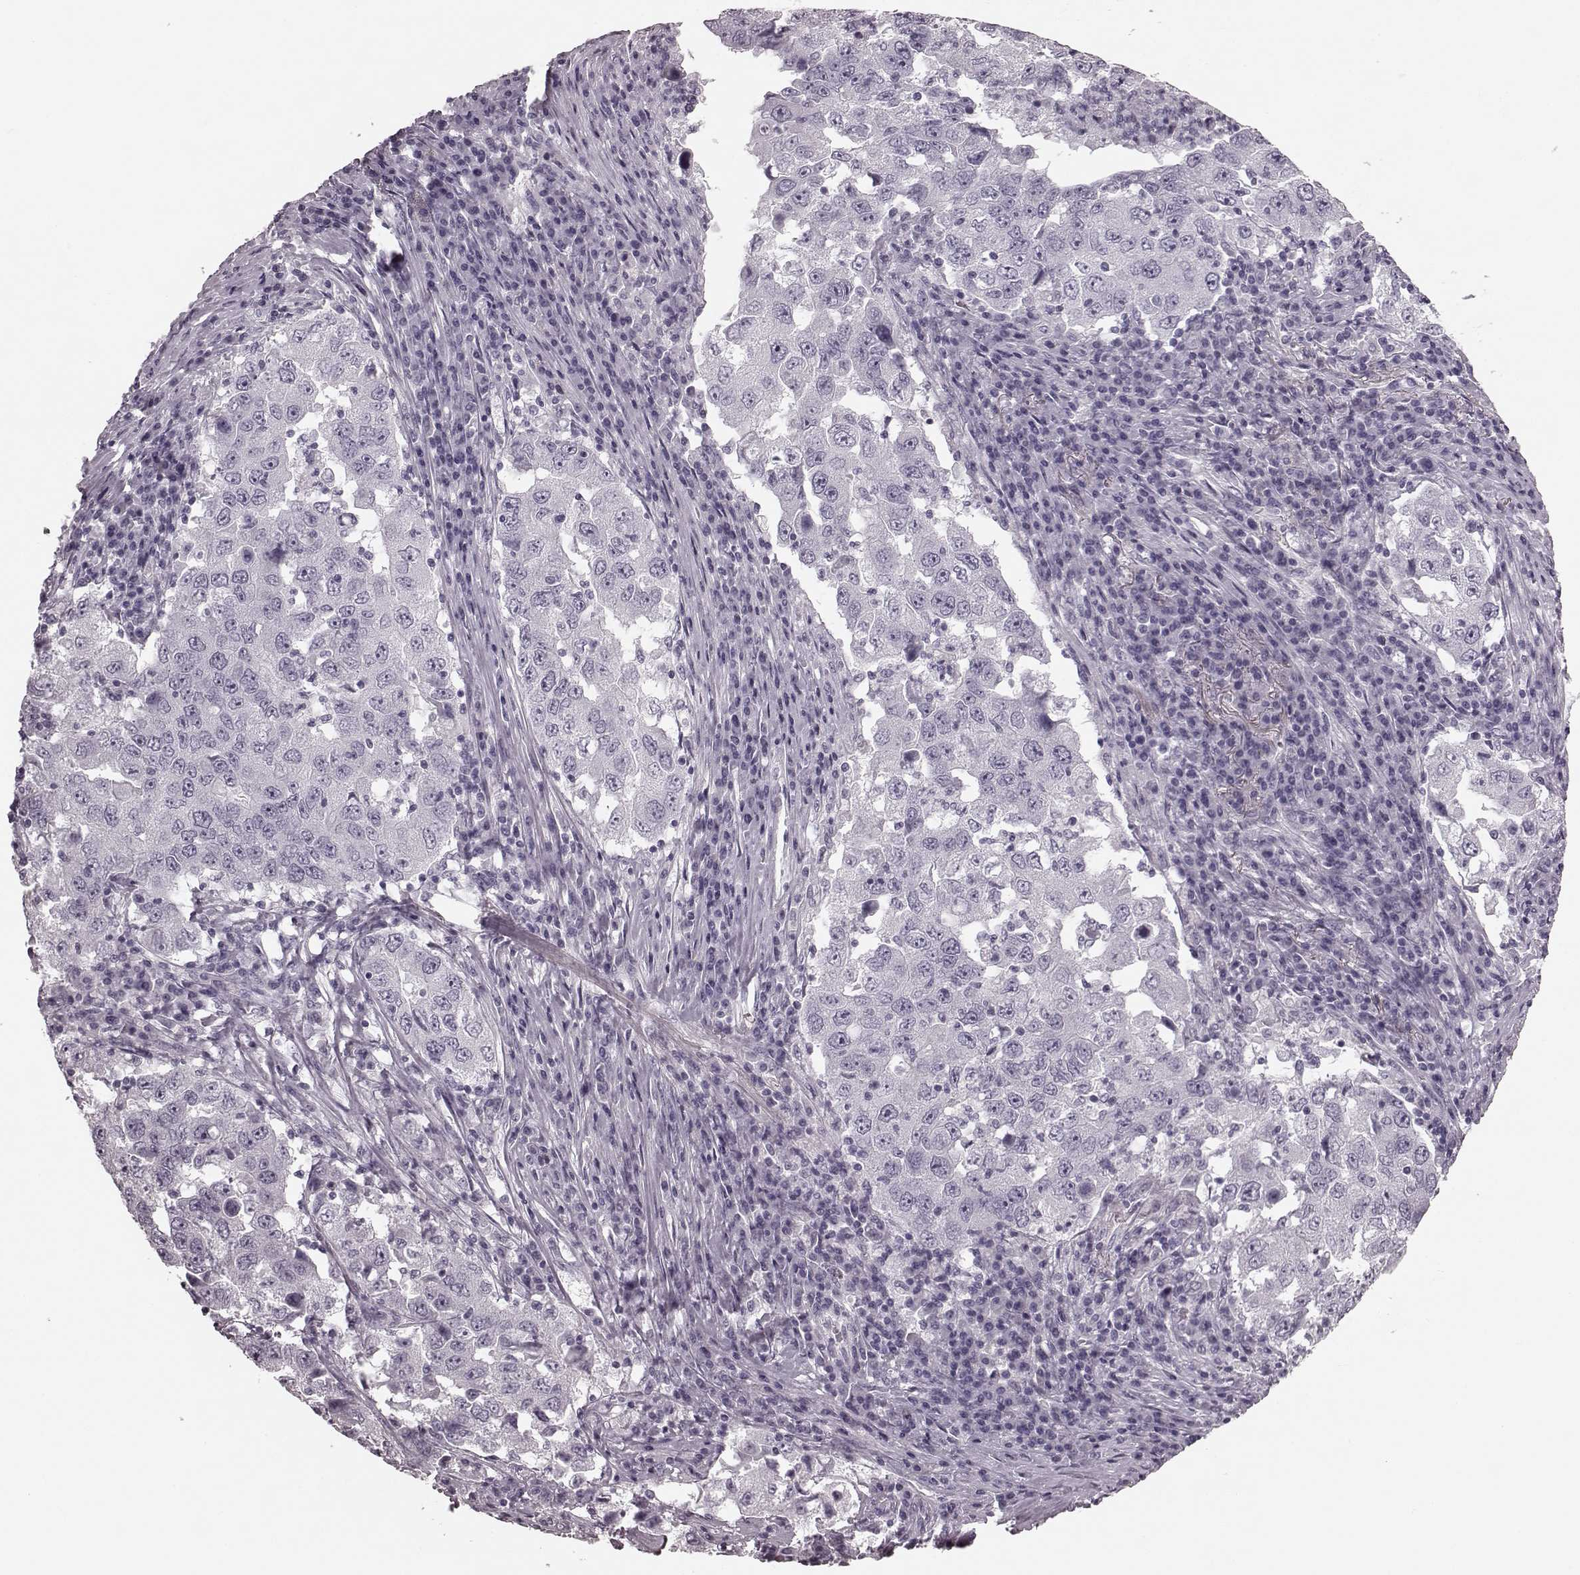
{"staining": {"intensity": "negative", "quantity": "none", "location": "none"}, "tissue": "lung cancer", "cell_type": "Tumor cells", "image_type": "cancer", "snomed": [{"axis": "morphology", "description": "Adenocarcinoma, NOS"}, {"axis": "topography", "description": "Lung"}], "caption": "This is an IHC photomicrograph of lung adenocarcinoma. There is no positivity in tumor cells.", "gene": "TRPM1", "patient": {"sex": "male", "age": 73}}